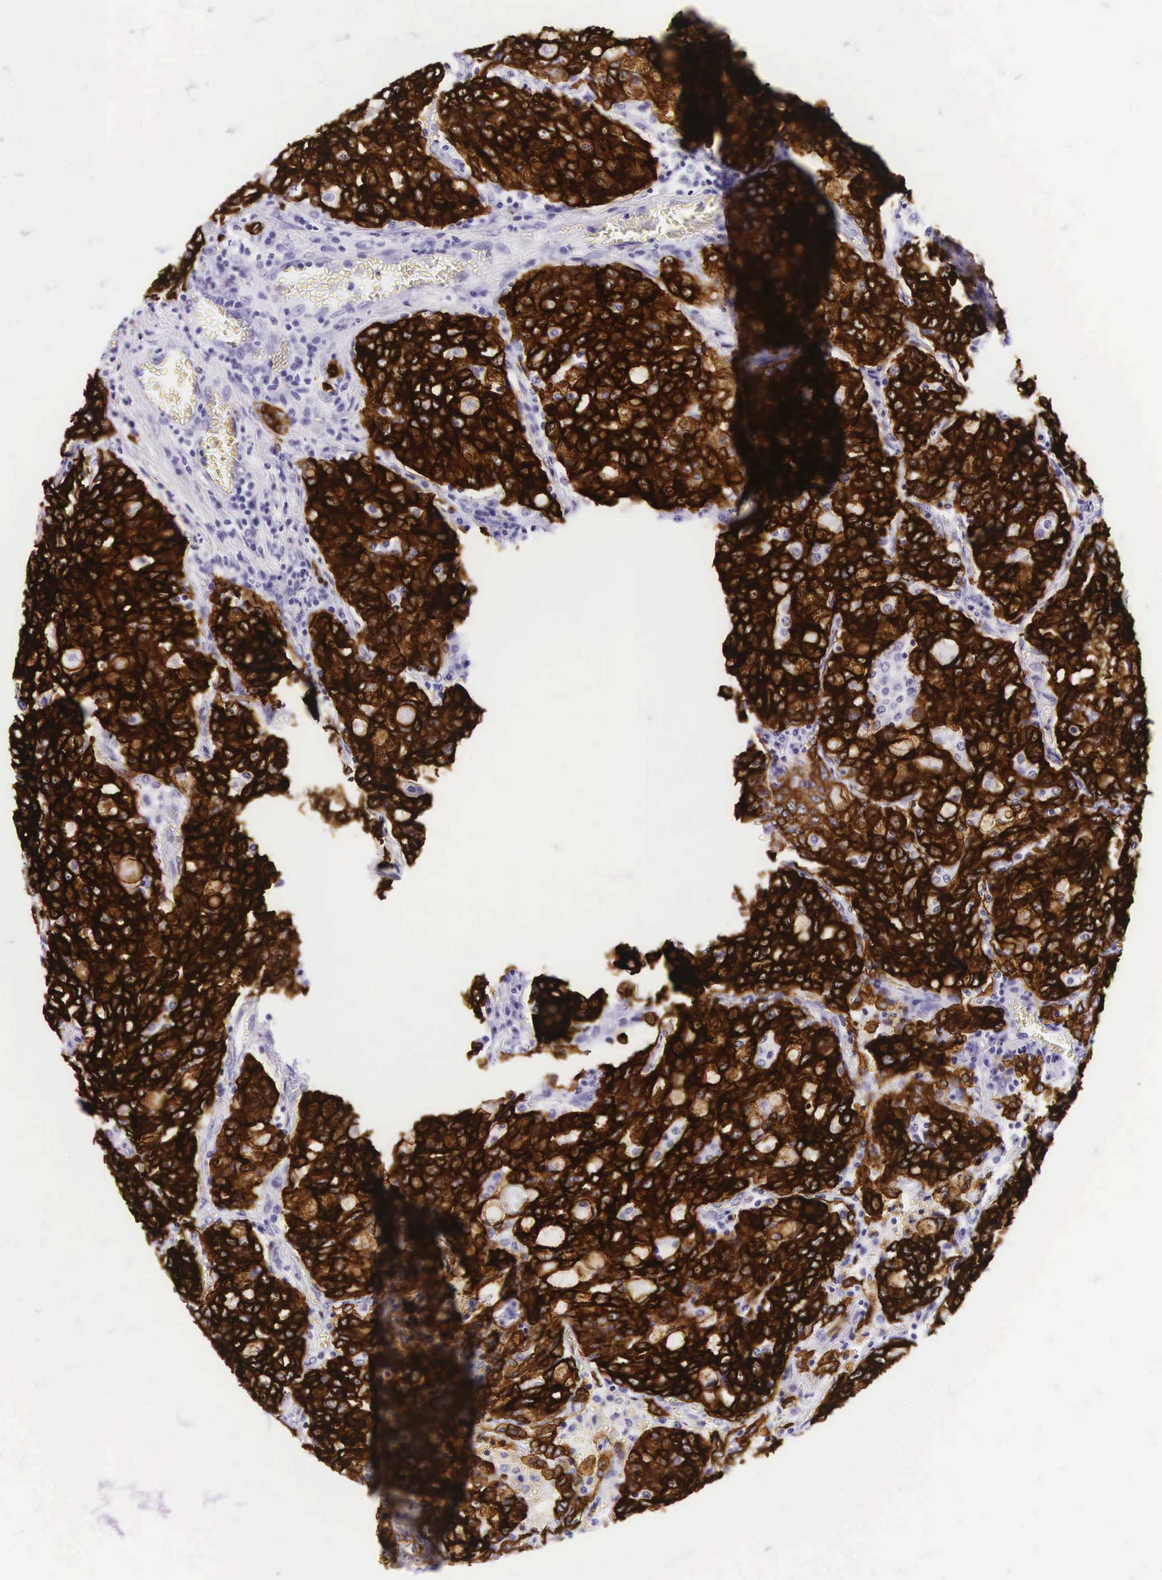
{"staining": {"intensity": "strong", "quantity": ">75%", "location": "cytoplasmic/membranous"}, "tissue": "lung cancer", "cell_type": "Tumor cells", "image_type": "cancer", "snomed": [{"axis": "morphology", "description": "Adenocarcinoma, NOS"}, {"axis": "topography", "description": "Lung"}], "caption": "Lung adenocarcinoma was stained to show a protein in brown. There is high levels of strong cytoplasmic/membranous expression in approximately >75% of tumor cells.", "gene": "KRT18", "patient": {"sex": "female", "age": 44}}